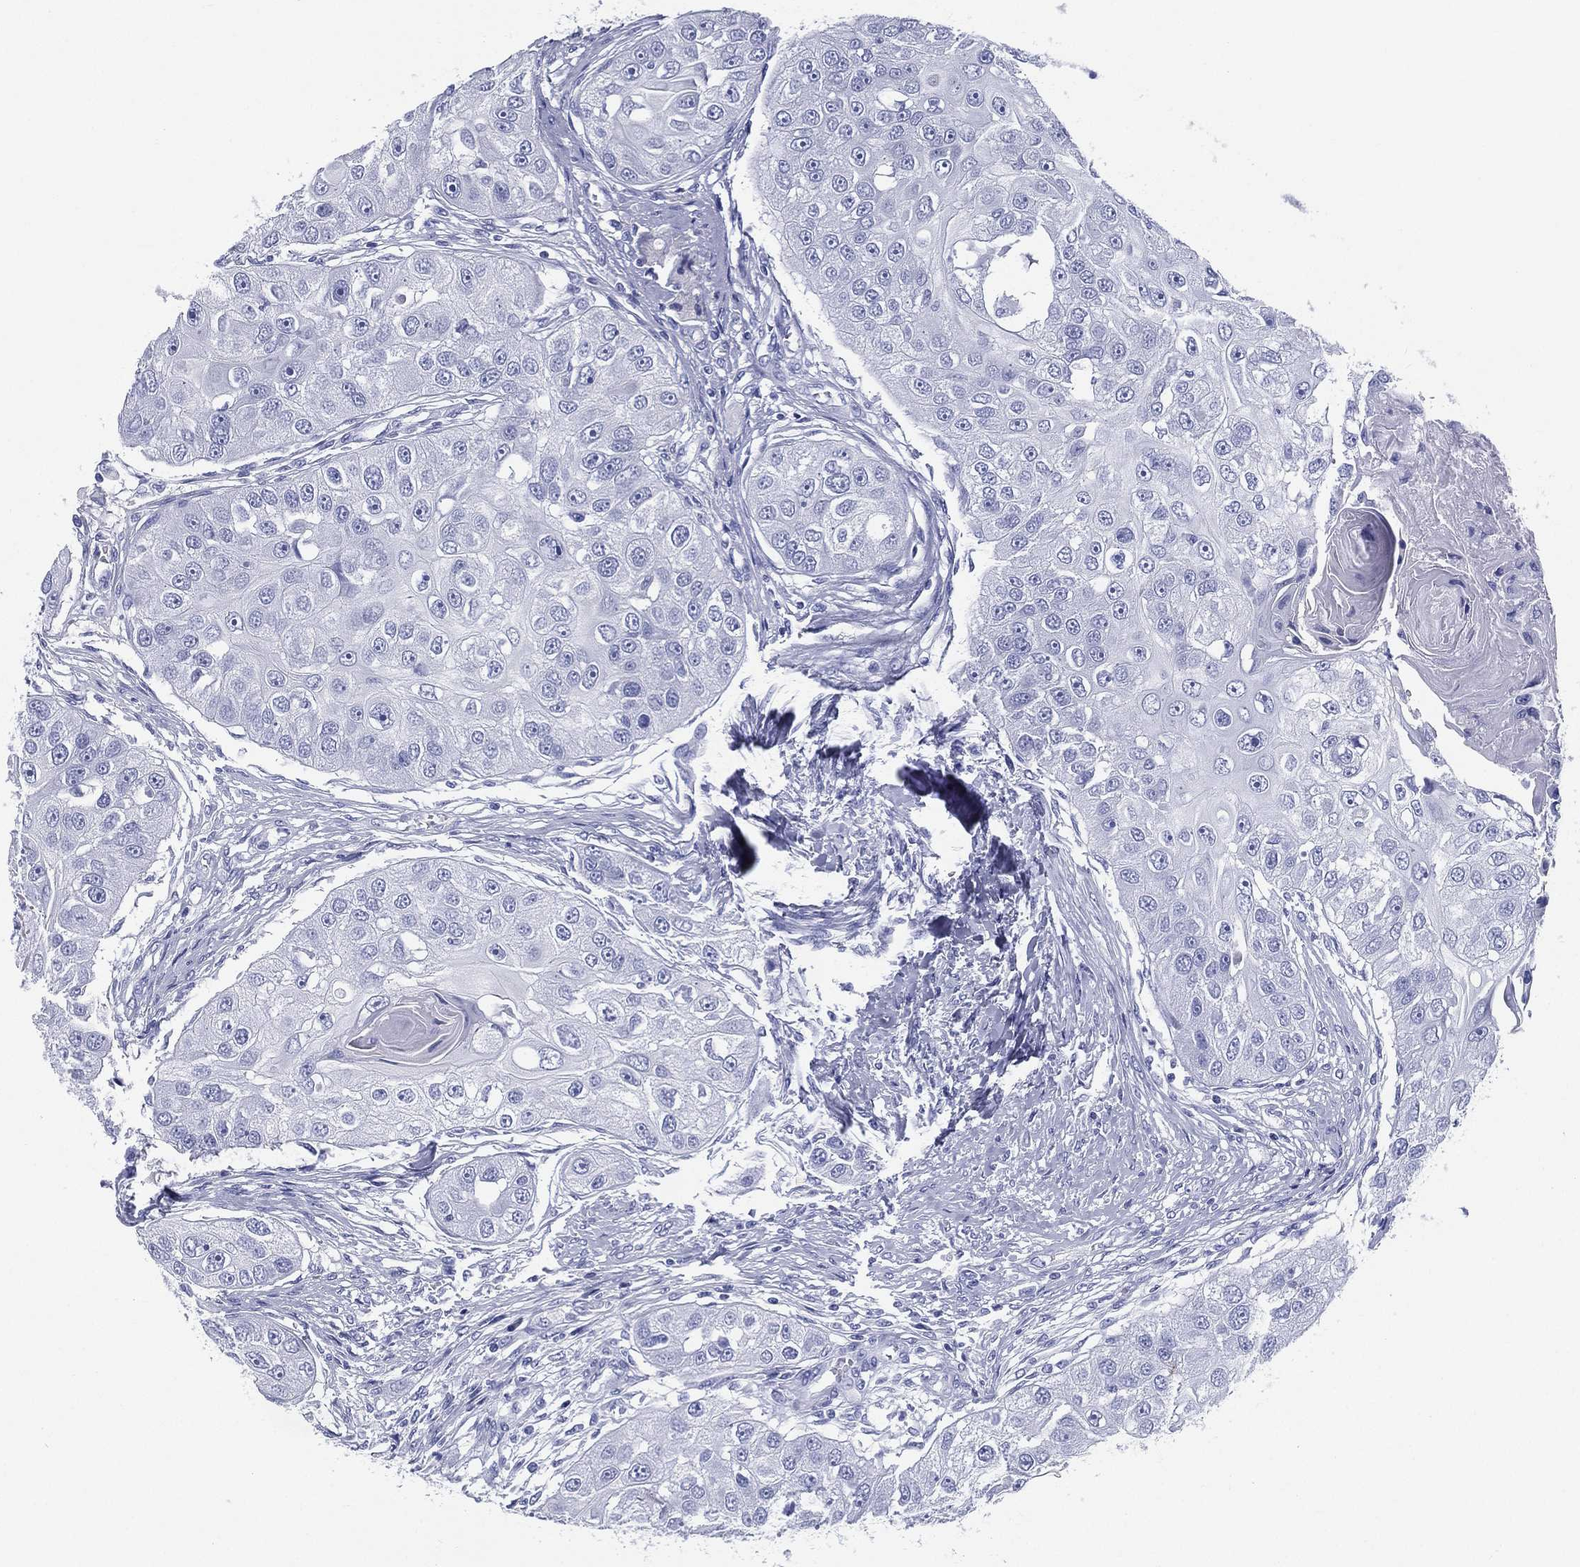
{"staining": {"intensity": "negative", "quantity": "none", "location": "none"}, "tissue": "head and neck cancer", "cell_type": "Tumor cells", "image_type": "cancer", "snomed": [{"axis": "morphology", "description": "Normal tissue, NOS"}, {"axis": "morphology", "description": "Squamous cell carcinoma, NOS"}, {"axis": "topography", "description": "Skeletal muscle"}, {"axis": "topography", "description": "Head-Neck"}], "caption": "Tumor cells show no significant positivity in head and neck cancer (squamous cell carcinoma). The staining is performed using DAB (3,3'-diaminobenzidine) brown chromogen with nuclei counter-stained in using hematoxylin.", "gene": "RSPH4A", "patient": {"sex": "male", "age": 51}}